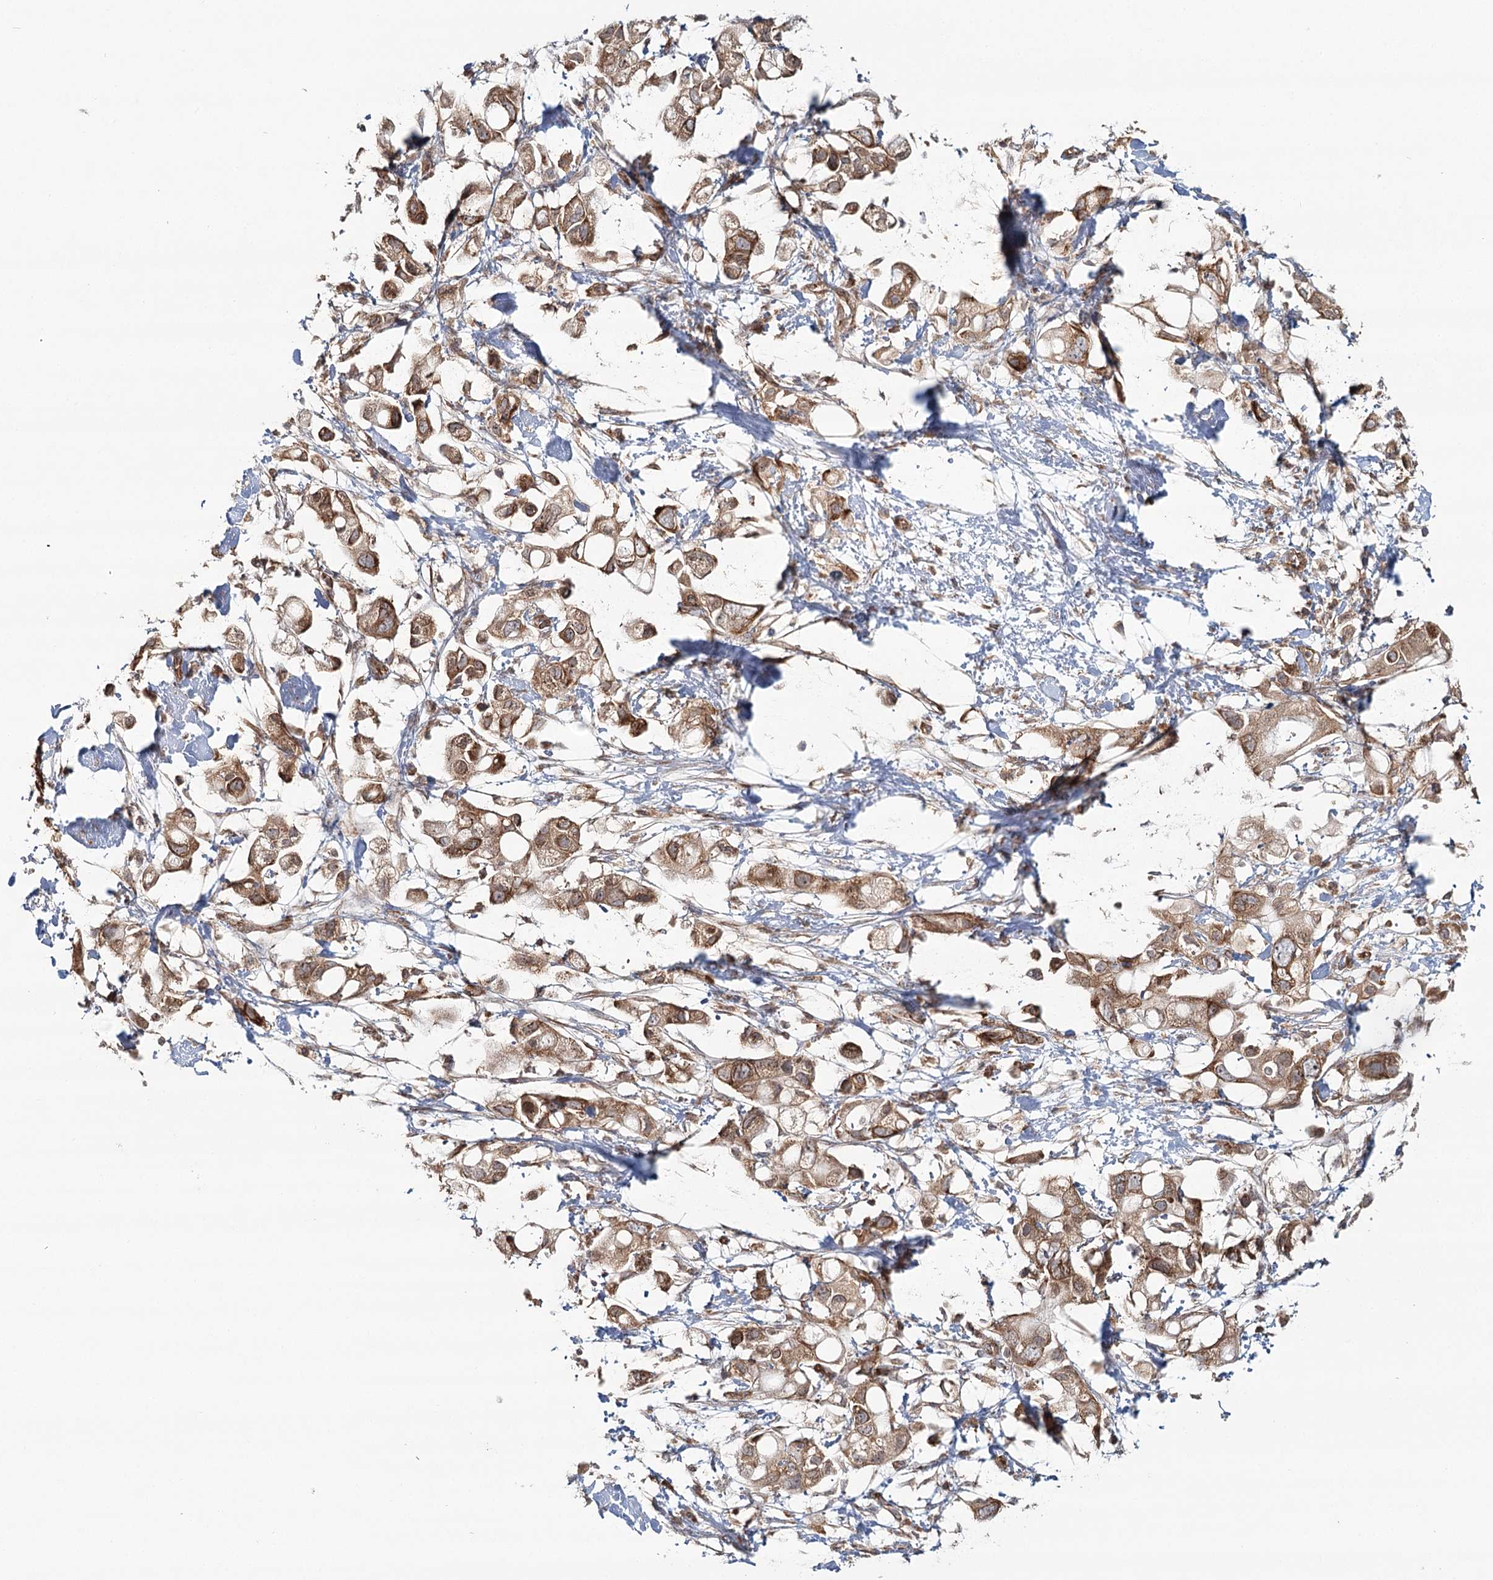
{"staining": {"intensity": "moderate", "quantity": ">75%", "location": "cytoplasmic/membranous"}, "tissue": "pancreatic cancer", "cell_type": "Tumor cells", "image_type": "cancer", "snomed": [{"axis": "morphology", "description": "Adenocarcinoma, NOS"}, {"axis": "topography", "description": "Pancreas"}], "caption": "Pancreatic adenocarcinoma stained with DAB immunohistochemistry (IHC) exhibits medium levels of moderate cytoplasmic/membranous expression in approximately >75% of tumor cells.", "gene": "OTUD4", "patient": {"sex": "female", "age": 56}}